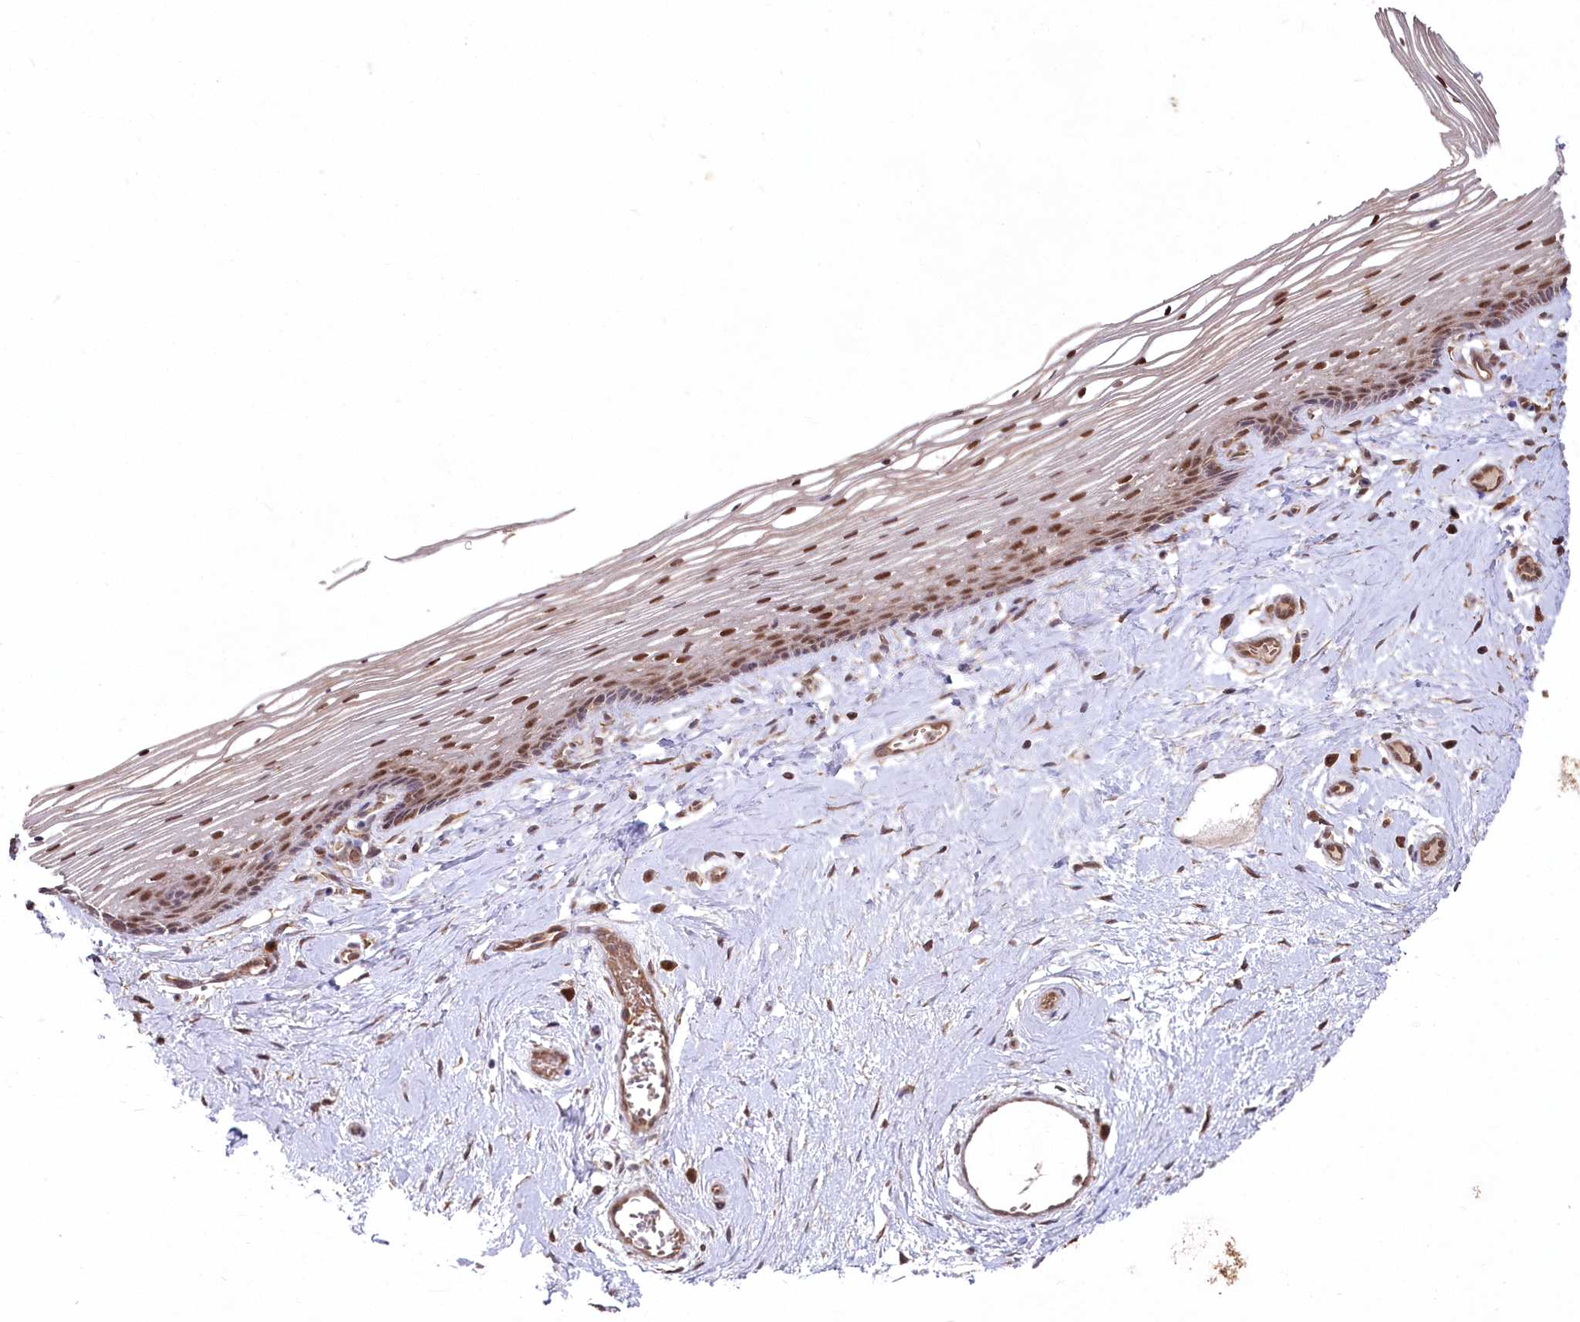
{"staining": {"intensity": "moderate", "quantity": ">75%", "location": "cytoplasmic/membranous,nuclear"}, "tissue": "vagina", "cell_type": "Squamous epithelial cells", "image_type": "normal", "snomed": [{"axis": "morphology", "description": "Normal tissue, NOS"}, {"axis": "topography", "description": "Vagina"}], "caption": "A brown stain shows moderate cytoplasmic/membranous,nuclear staining of a protein in squamous epithelial cells of normal human vagina. The protein of interest is shown in brown color, while the nuclei are stained blue.", "gene": "PSMA1", "patient": {"sex": "female", "age": 46}}